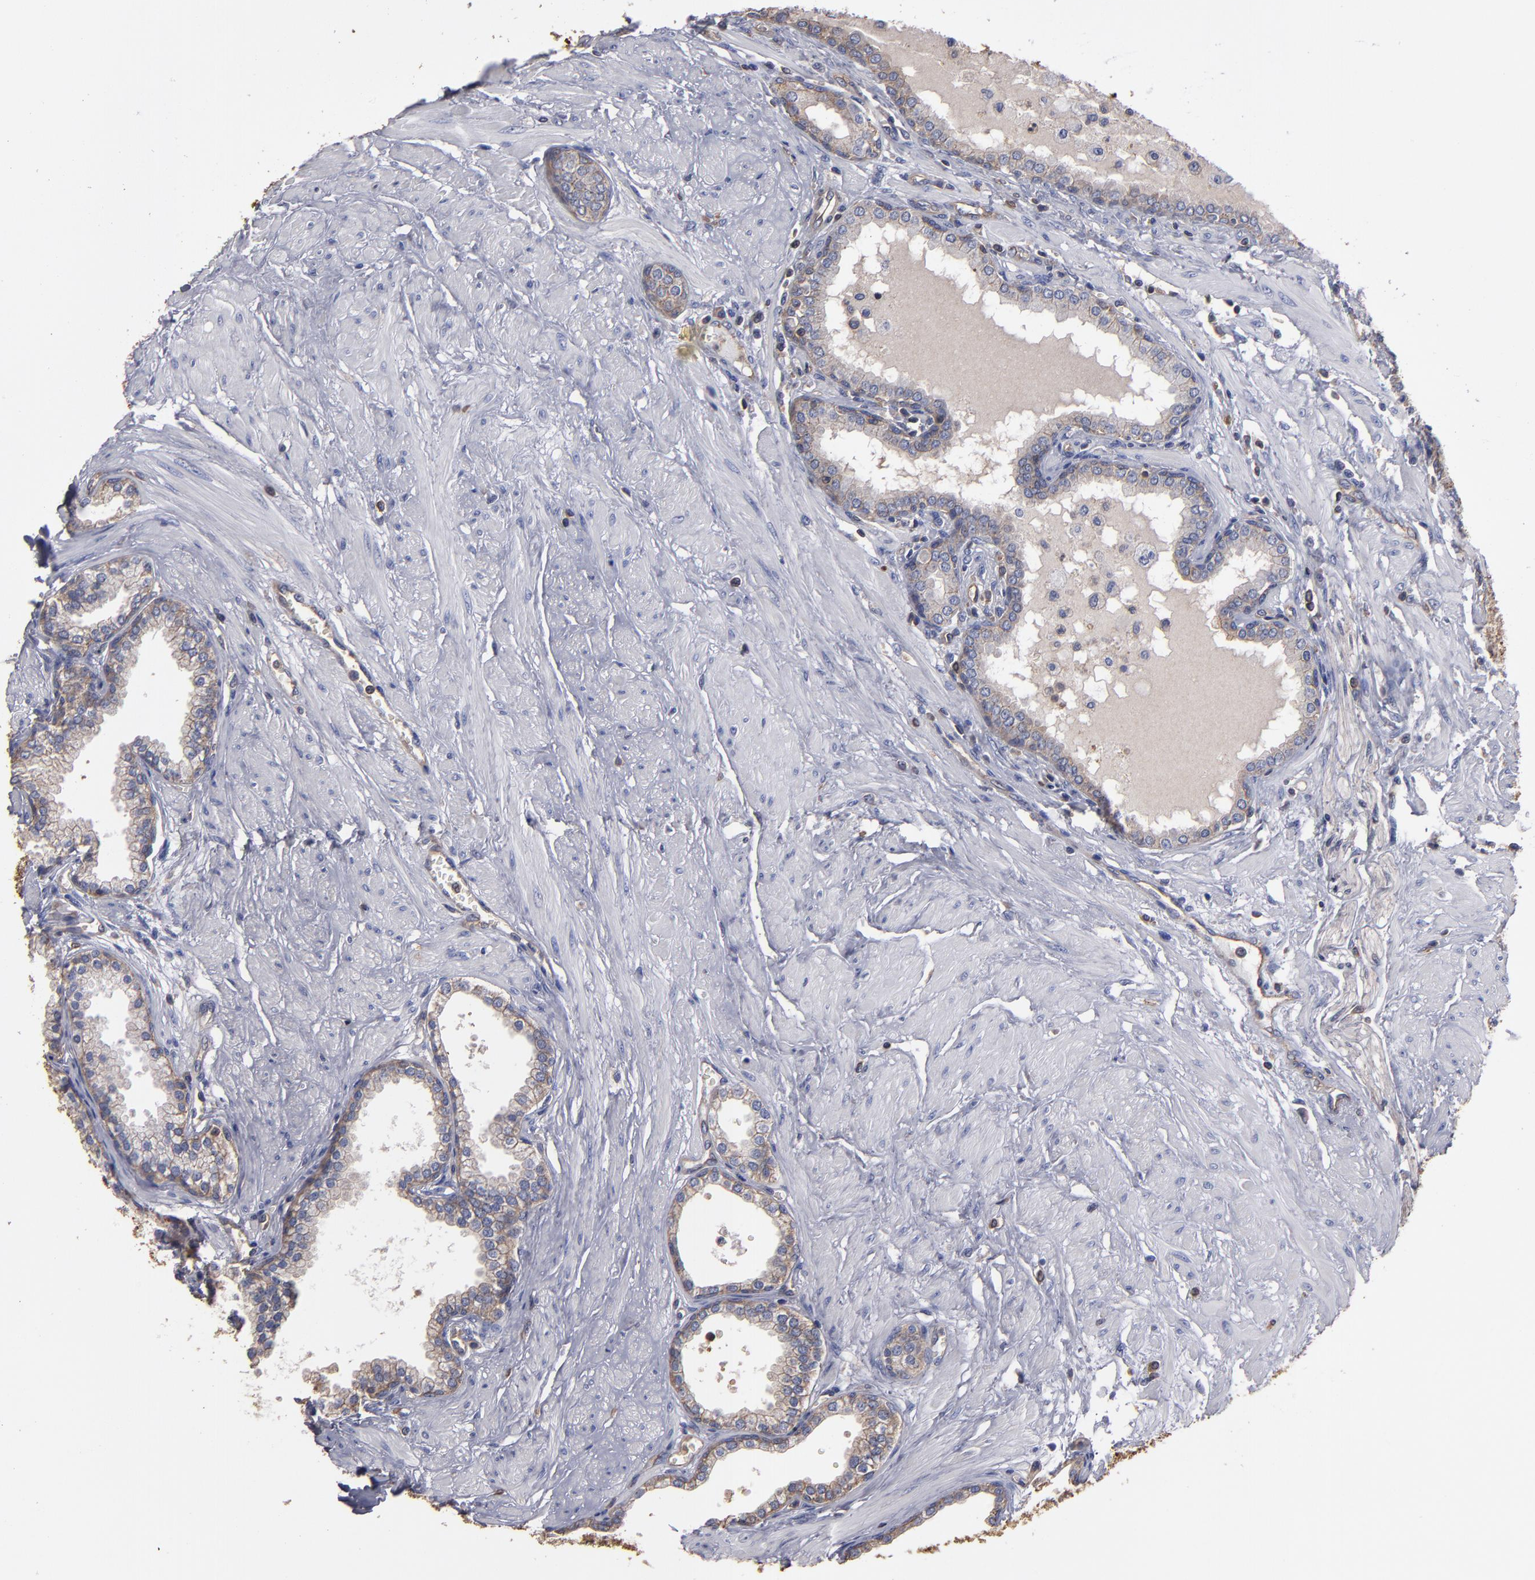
{"staining": {"intensity": "weak", "quantity": "25%-75%", "location": "cytoplasmic/membranous"}, "tissue": "prostate", "cell_type": "Glandular cells", "image_type": "normal", "snomed": [{"axis": "morphology", "description": "Normal tissue, NOS"}, {"axis": "topography", "description": "Prostate"}], "caption": "An image showing weak cytoplasmic/membranous positivity in about 25%-75% of glandular cells in unremarkable prostate, as visualized by brown immunohistochemical staining.", "gene": "ESYT2", "patient": {"sex": "male", "age": 64}}